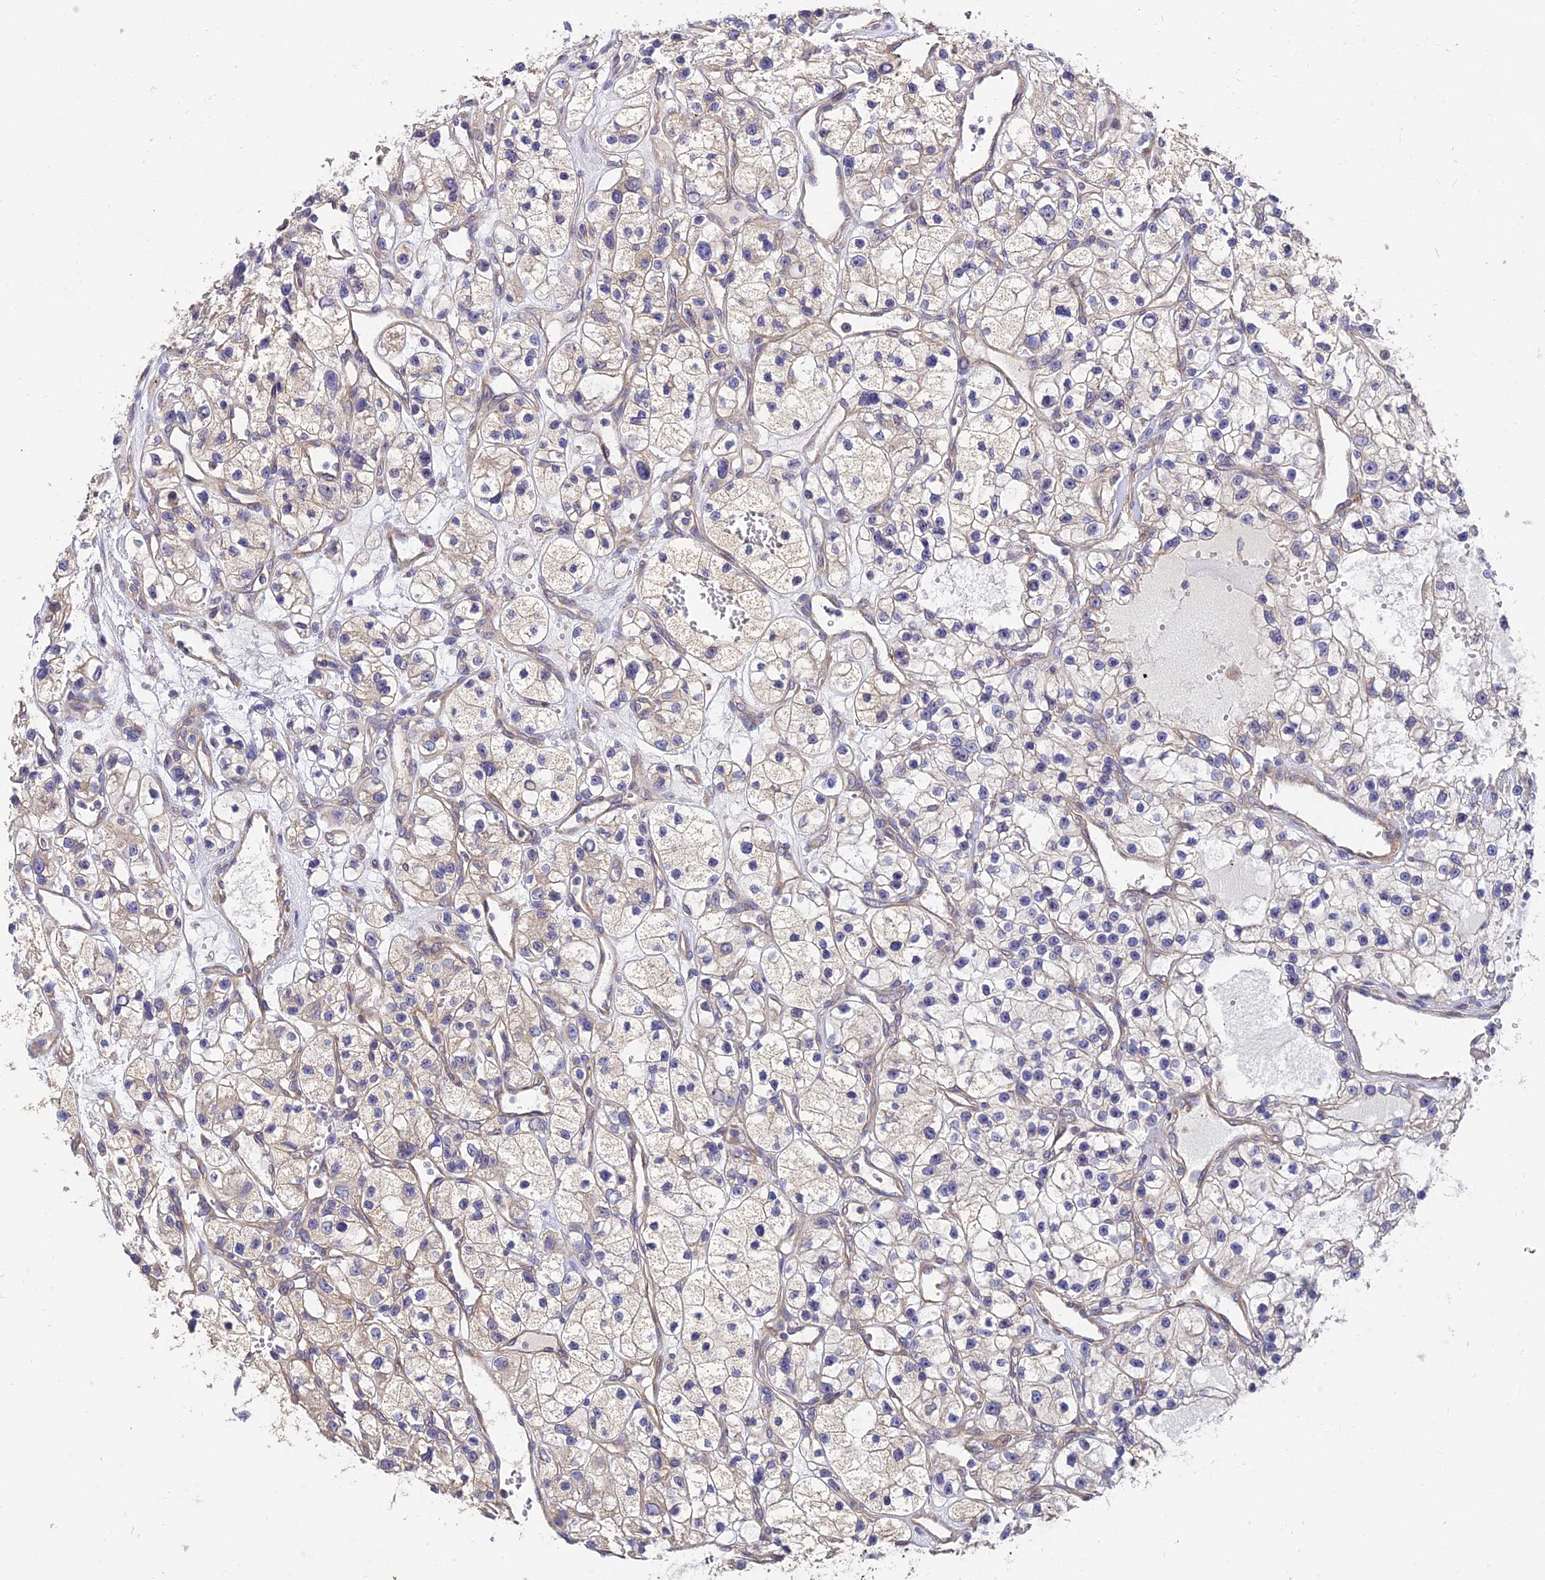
{"staining": {"intensity": "weak", "quantity": "25%-75%", "location": "cytoplasmic/membranous"}, "tissue": "renal cancer", "cell_type": "Tumor cells", "image_type": "cancer", "snomed": [{"axis": "morphology", "description": "Adenocarcinoma, NOS"}, {"axis": "topography", "description": "Kidney"}], "caption": "A high-resolution image shows IHC staining of renal adenocarcinoma, which exhibits weak cytoplasmic/membranous expression in about 25%-75% of tumor cells. Using DAB (3,3'-diaminobenzidine) (brown) and hematoxylin (blue) stains, captured at high magnification using brightfield microscopy.", "gene": "ARL8B", "patient": {"sex": "female", "age": 57}}